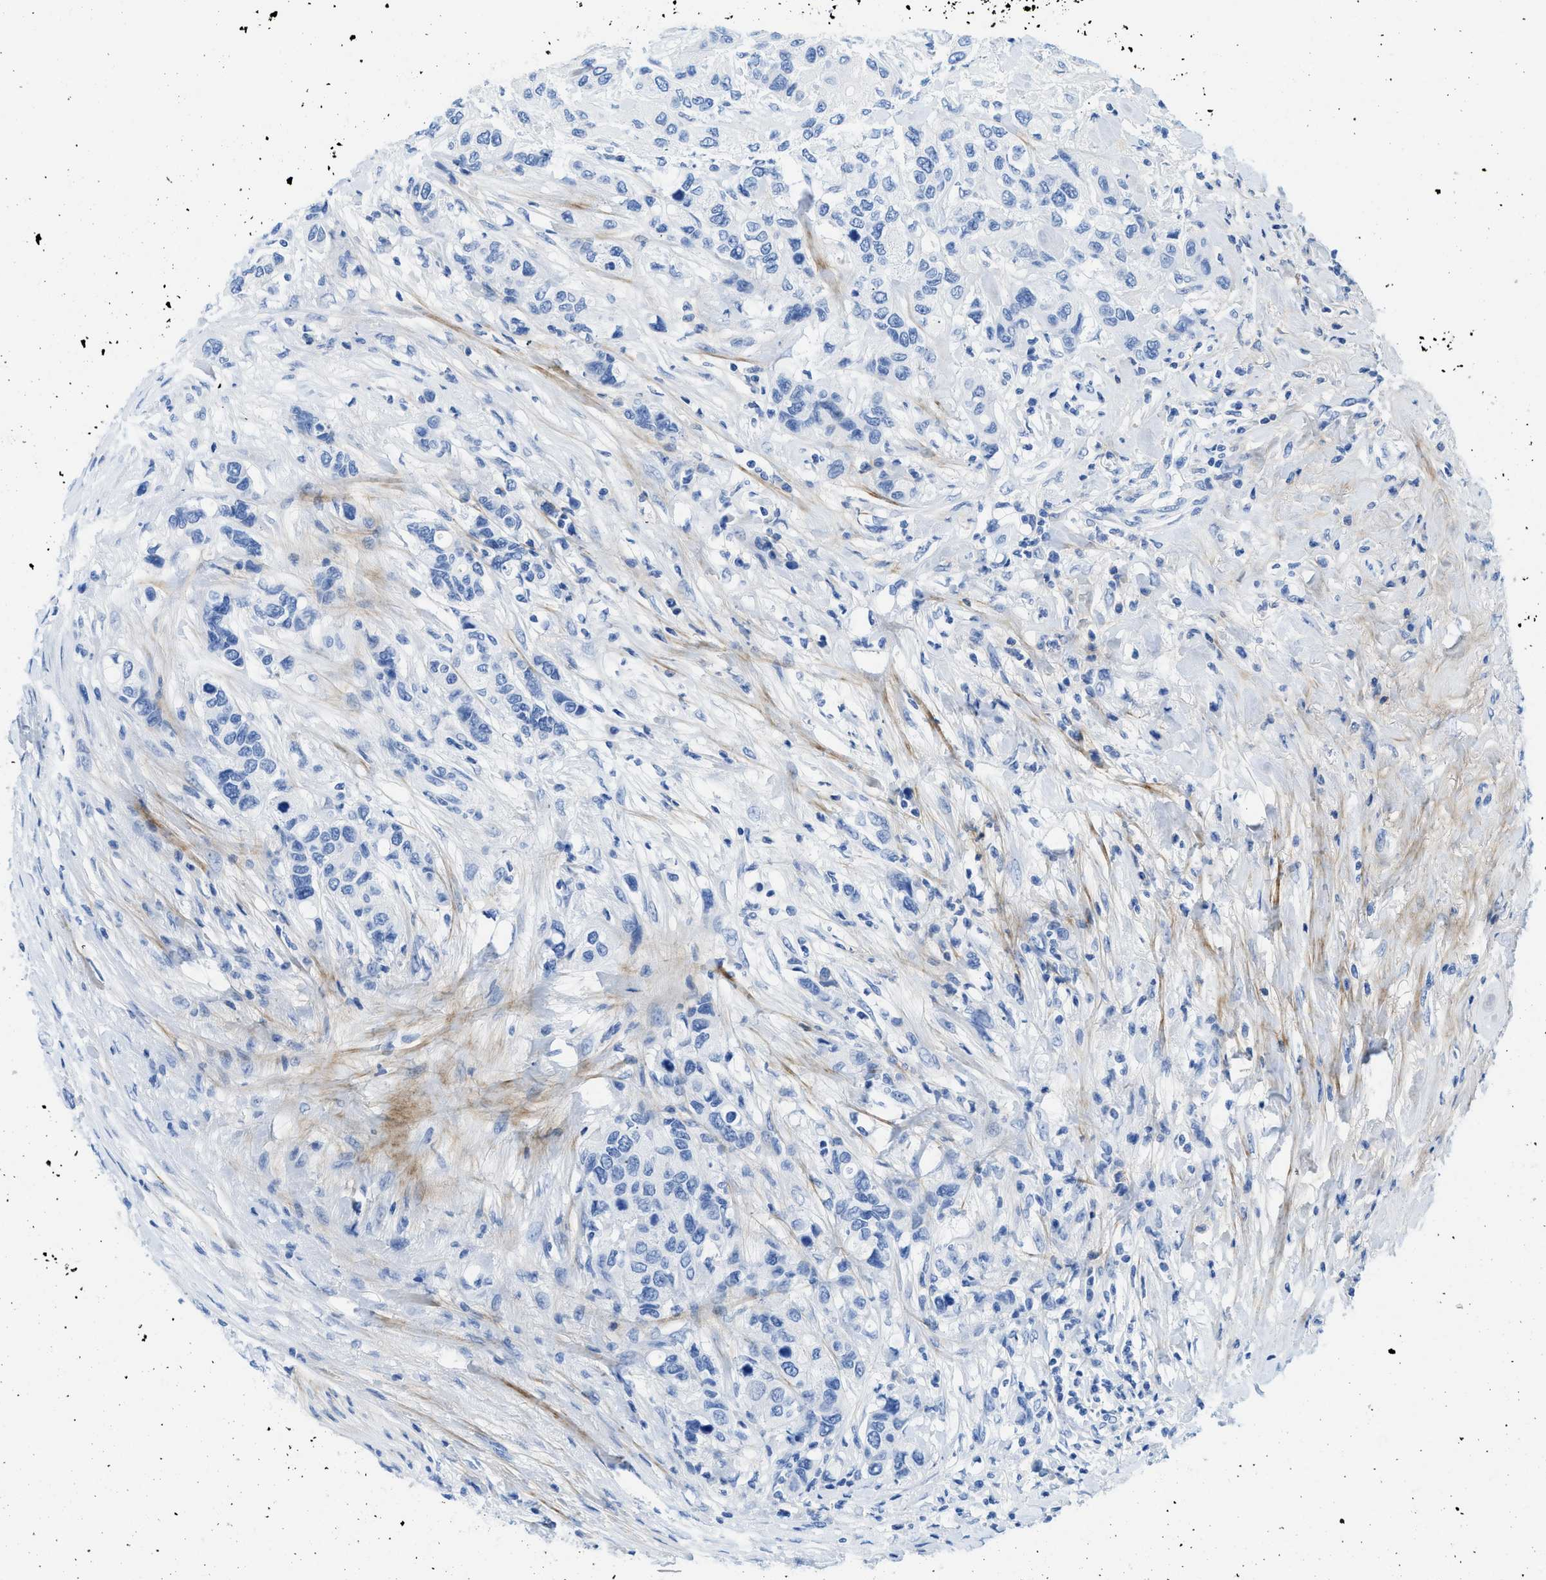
{"staining": {"intensity": "negative", "quantity": "none", "location": "none"}, "tissue": "urothelial cancer", "cell_type": "Tumor cells", "image_type": "cancer", "snomed": [{"axis": "morphology", "description": "Urothelial carcinoma, High grade"}, {"axis": "topography", "description": "Urinary bladder"}], "caption": "The micrograph displays no significant positivity in tumor cells of urothelial carcinoma (high-grade).", "gene": "COL3A1", "patient": {"sex": "female", "age": 56}}